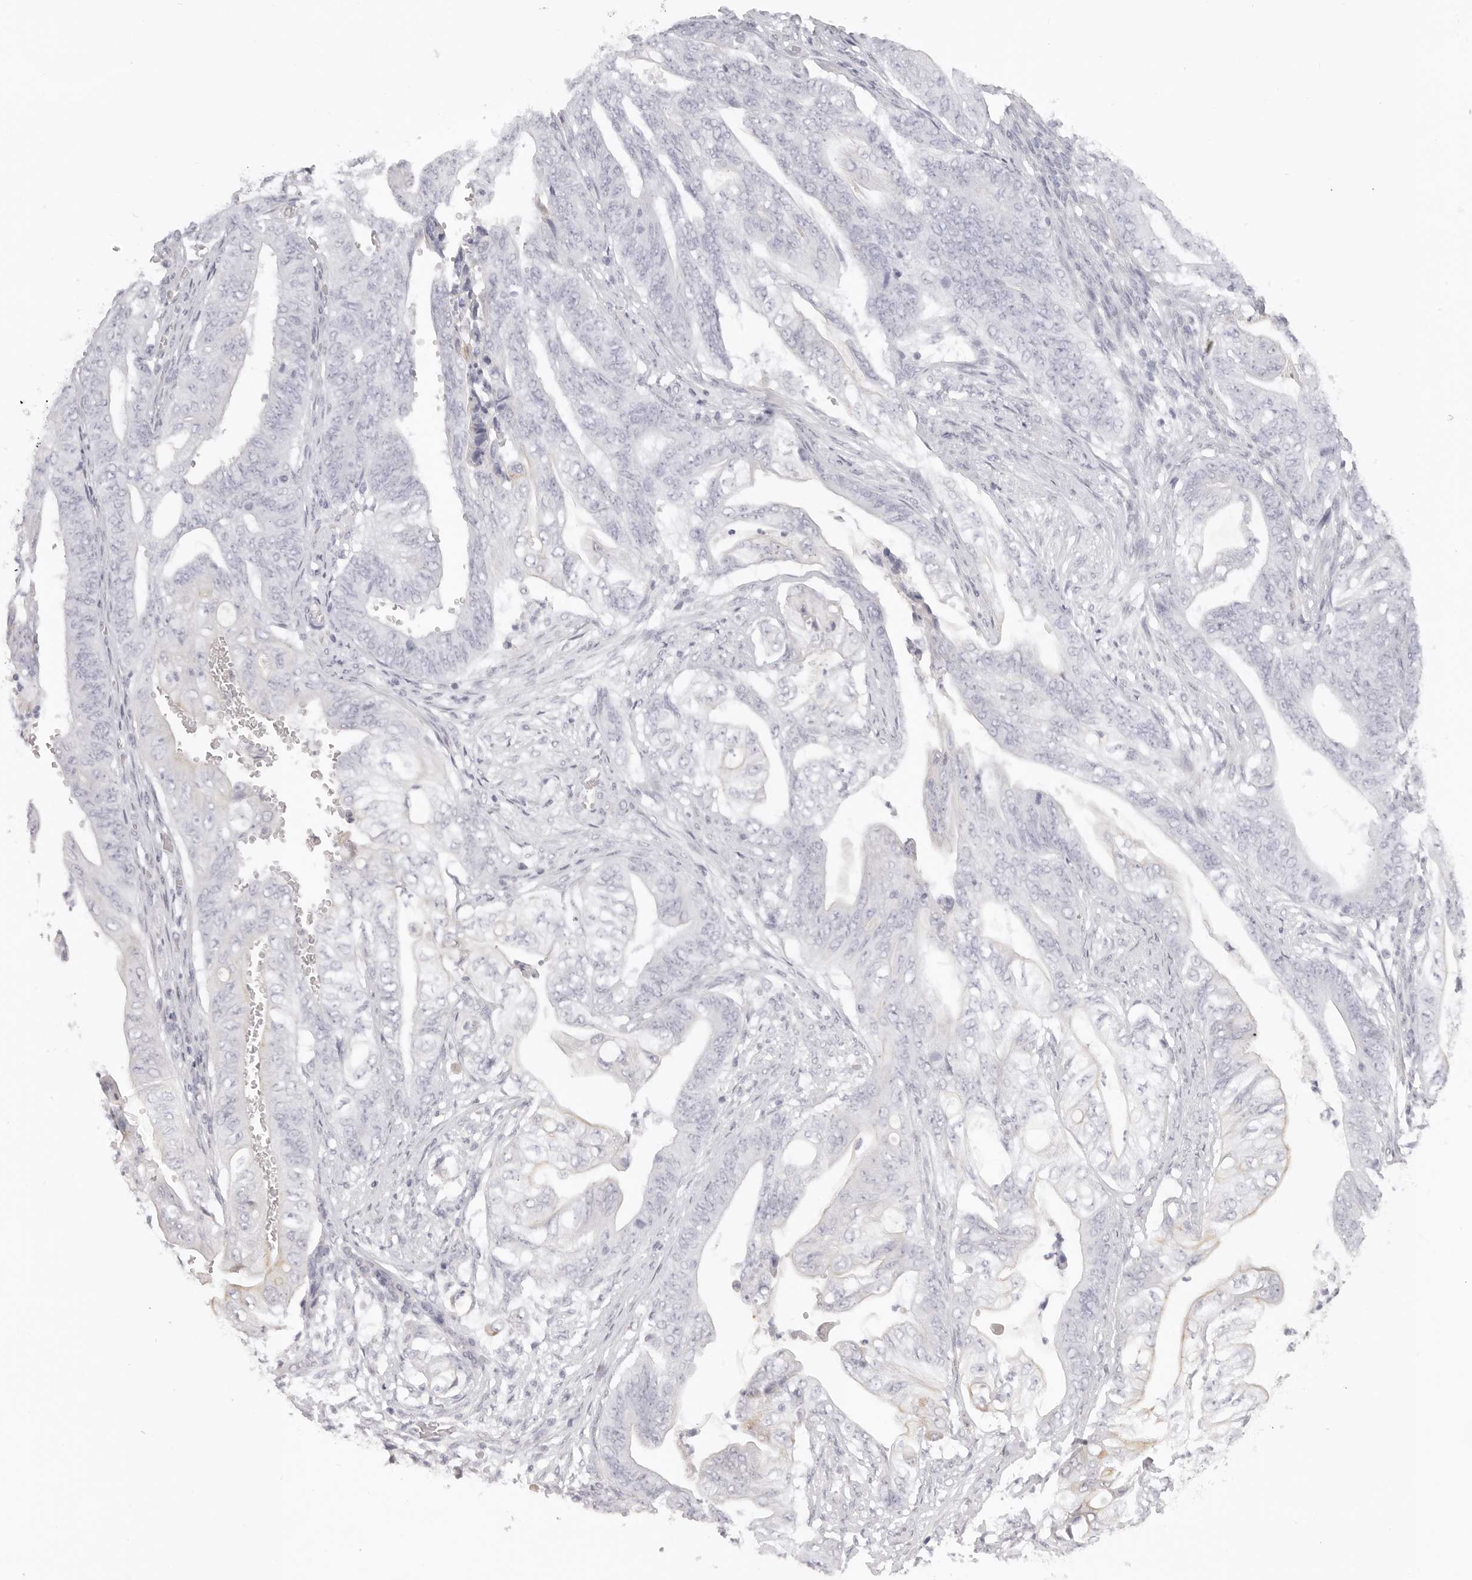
{"staining": {"intensity": "negative", "quantity": "none", "location": "none"}, "tissue": "stomach cancer", "cell_type": "Tumor cells", "image_type": "cancer", "snomed": [{"axis": "morphology", "description": "Adenocarcinoma, NOS"}, {"axis": "topography", "description": "Stomach"}], "caption": "Human stomach adenocarcinoma stained for a protein using IHC shows no positivity in tumor cells.", "gene": "RXFP1", "patient": {"sex": "female", "age": 73}}